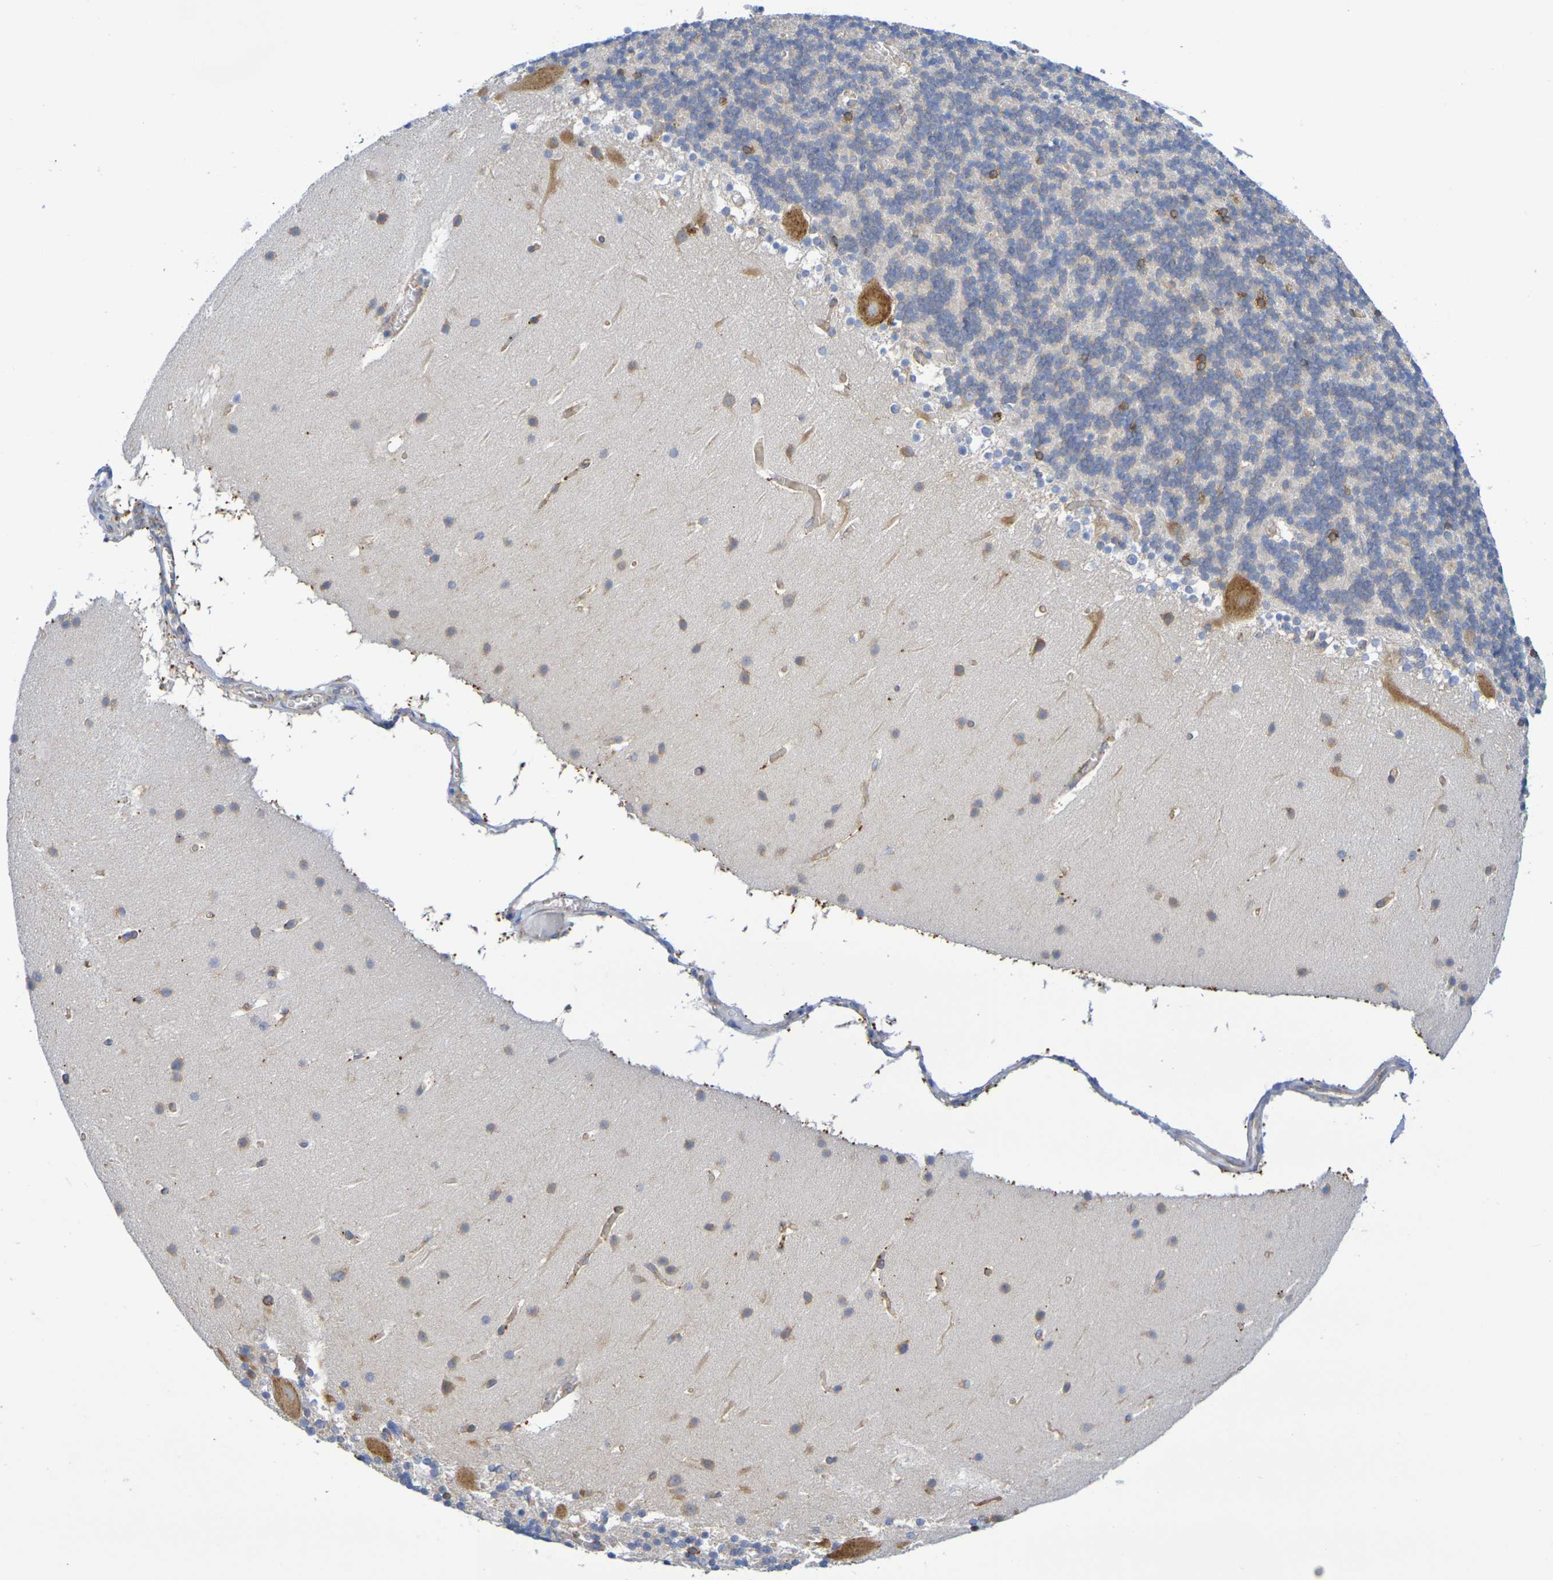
{"staining": {"intensity": "moderate", "quantity": "<25%", "location": "cytoplasmic/membranous"}, "tissue": "cerebellum", "cell_type": "Cells in granular layer", "image_type": "normal", "snomed": [{"axis": "morphology", "description": "Normal tissue, NOS"}, {"axis": "topography", "description": "Cerebellum"}], "caption": "Immunohistochemical staining of unremarkable human cerebellum exhibits moderate cytoplasmic/membranous protein staining in approximately <25% of cells in granular layer.", "gene": "TMCC3", "patient": {"sex": "male", "age": 45}}